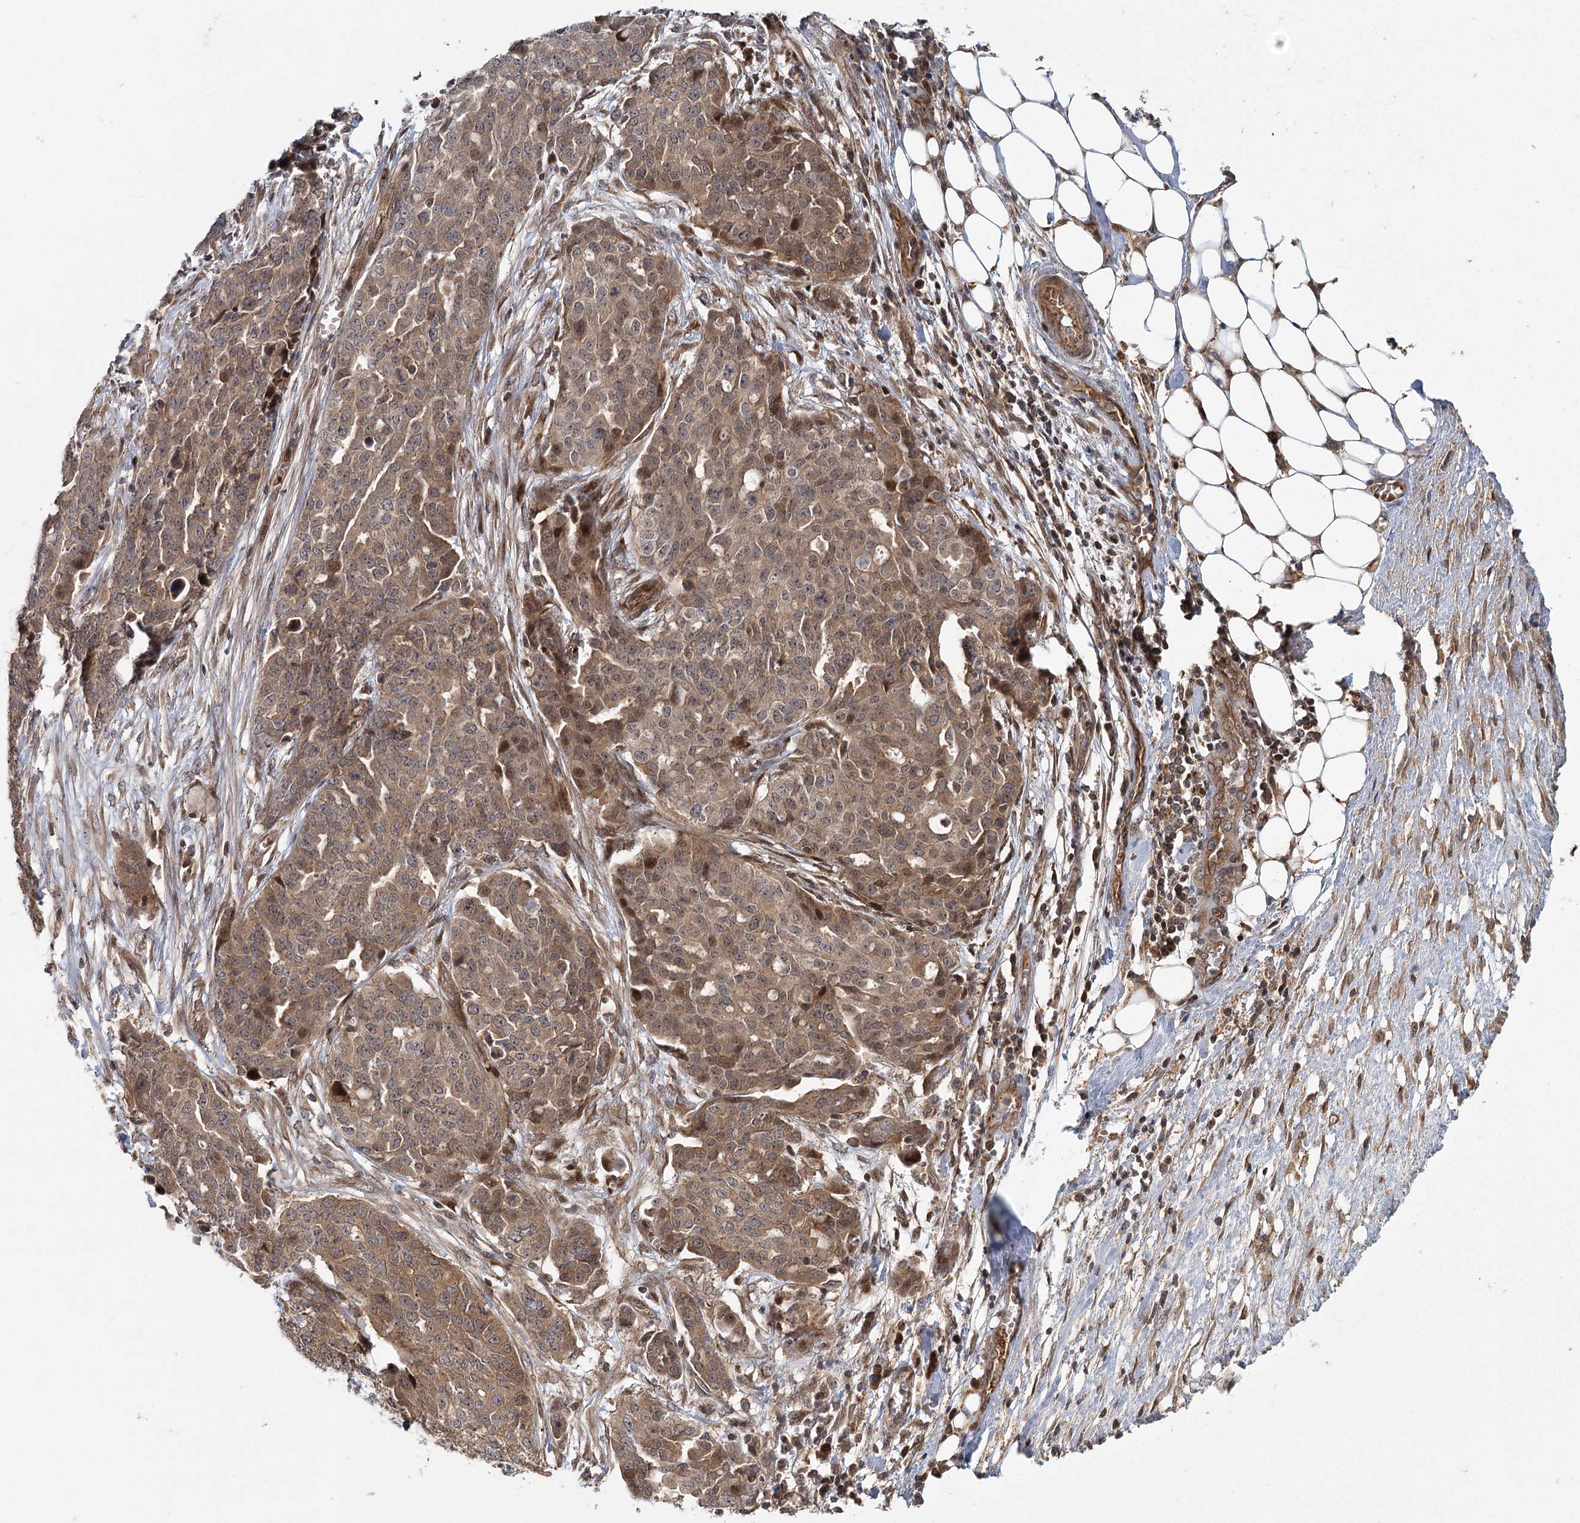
{"staining": {"intensity": "moderate", "quantity": ">75%", "location": "cytoplasmic/membranous,nuclear"}, "tissue": "ovarian cancer", "cell_type": "Tumor cells", "image_type": "cancer", "snomed": [{"axis": "morphology", "description": "Cystadenocarcinoma, serous, NOS"}, {"axis": "topography", "description": "Soft tissue"}, {"axis": "topography", "description": "Ovary"}], "caption": "Approximately >75% of tumor cells in human serous cystadenocarcinoma (ovarian) reveal moderate cytoplasmic/membranous and nuclear protein staining as visualized by brown immunohistochemical staining.", "gene": "RAPGEF6", "patient": {"sex": "female", "age": 57}}